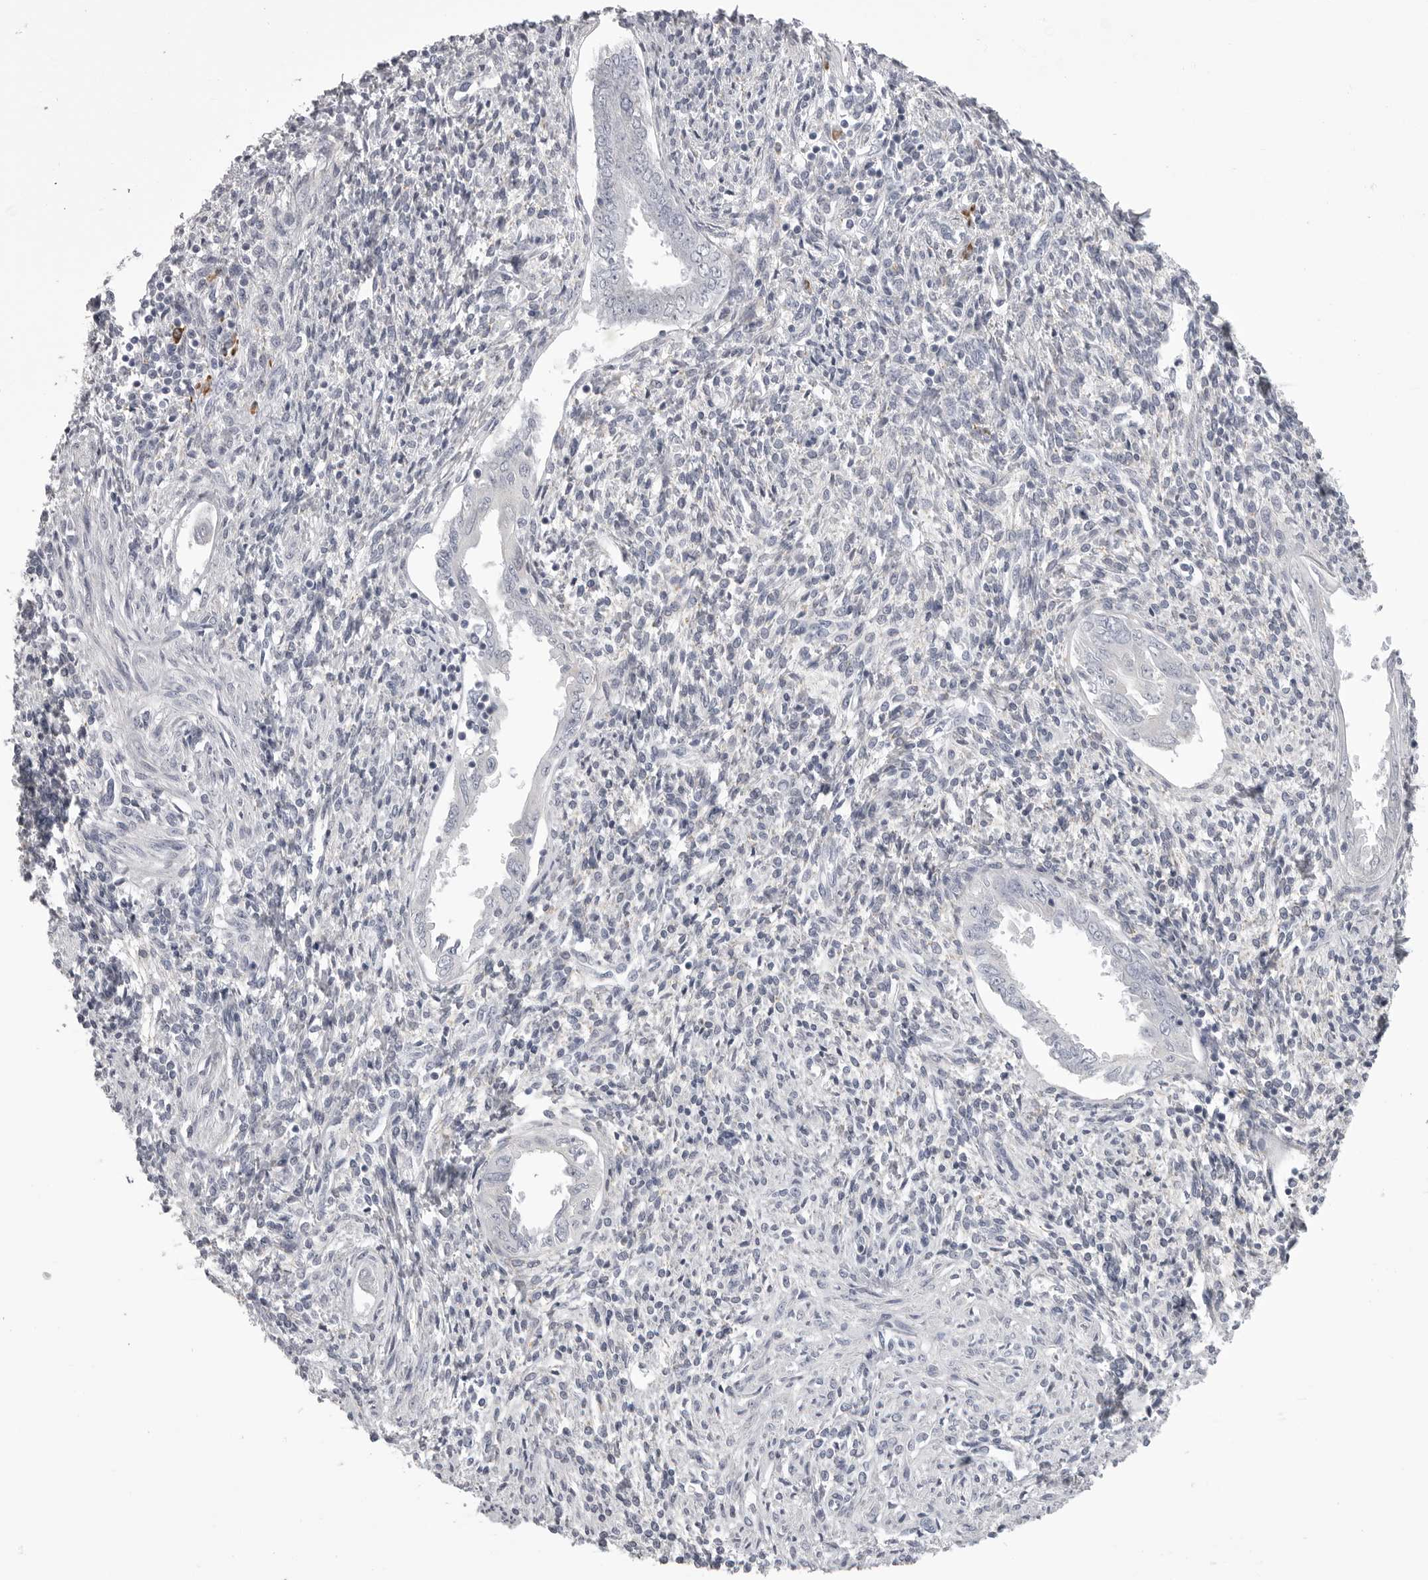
{"staining": {"intensity": "negative", "quantity": "none", "location": "none"}, "tissue": "endometrium", "cell_type": "Cells in endometrial stroma", "image_type": "normal", "snomed": [{"axis": "morphology", "description": "Normal tissue, NOS"}, {"axis": "topography", "description": "Endometrium"}], "caption": "Micrograph shows no protein expression in cells in endometrial stroma of normal endometrium. (Stains: DAB immunohistochemistry with hematoxylin counter stain, Microscopy: brightfield microscopy at high magnification).", "gene": "FKBP2", "patient": {"sex": "female", "age": 66}}